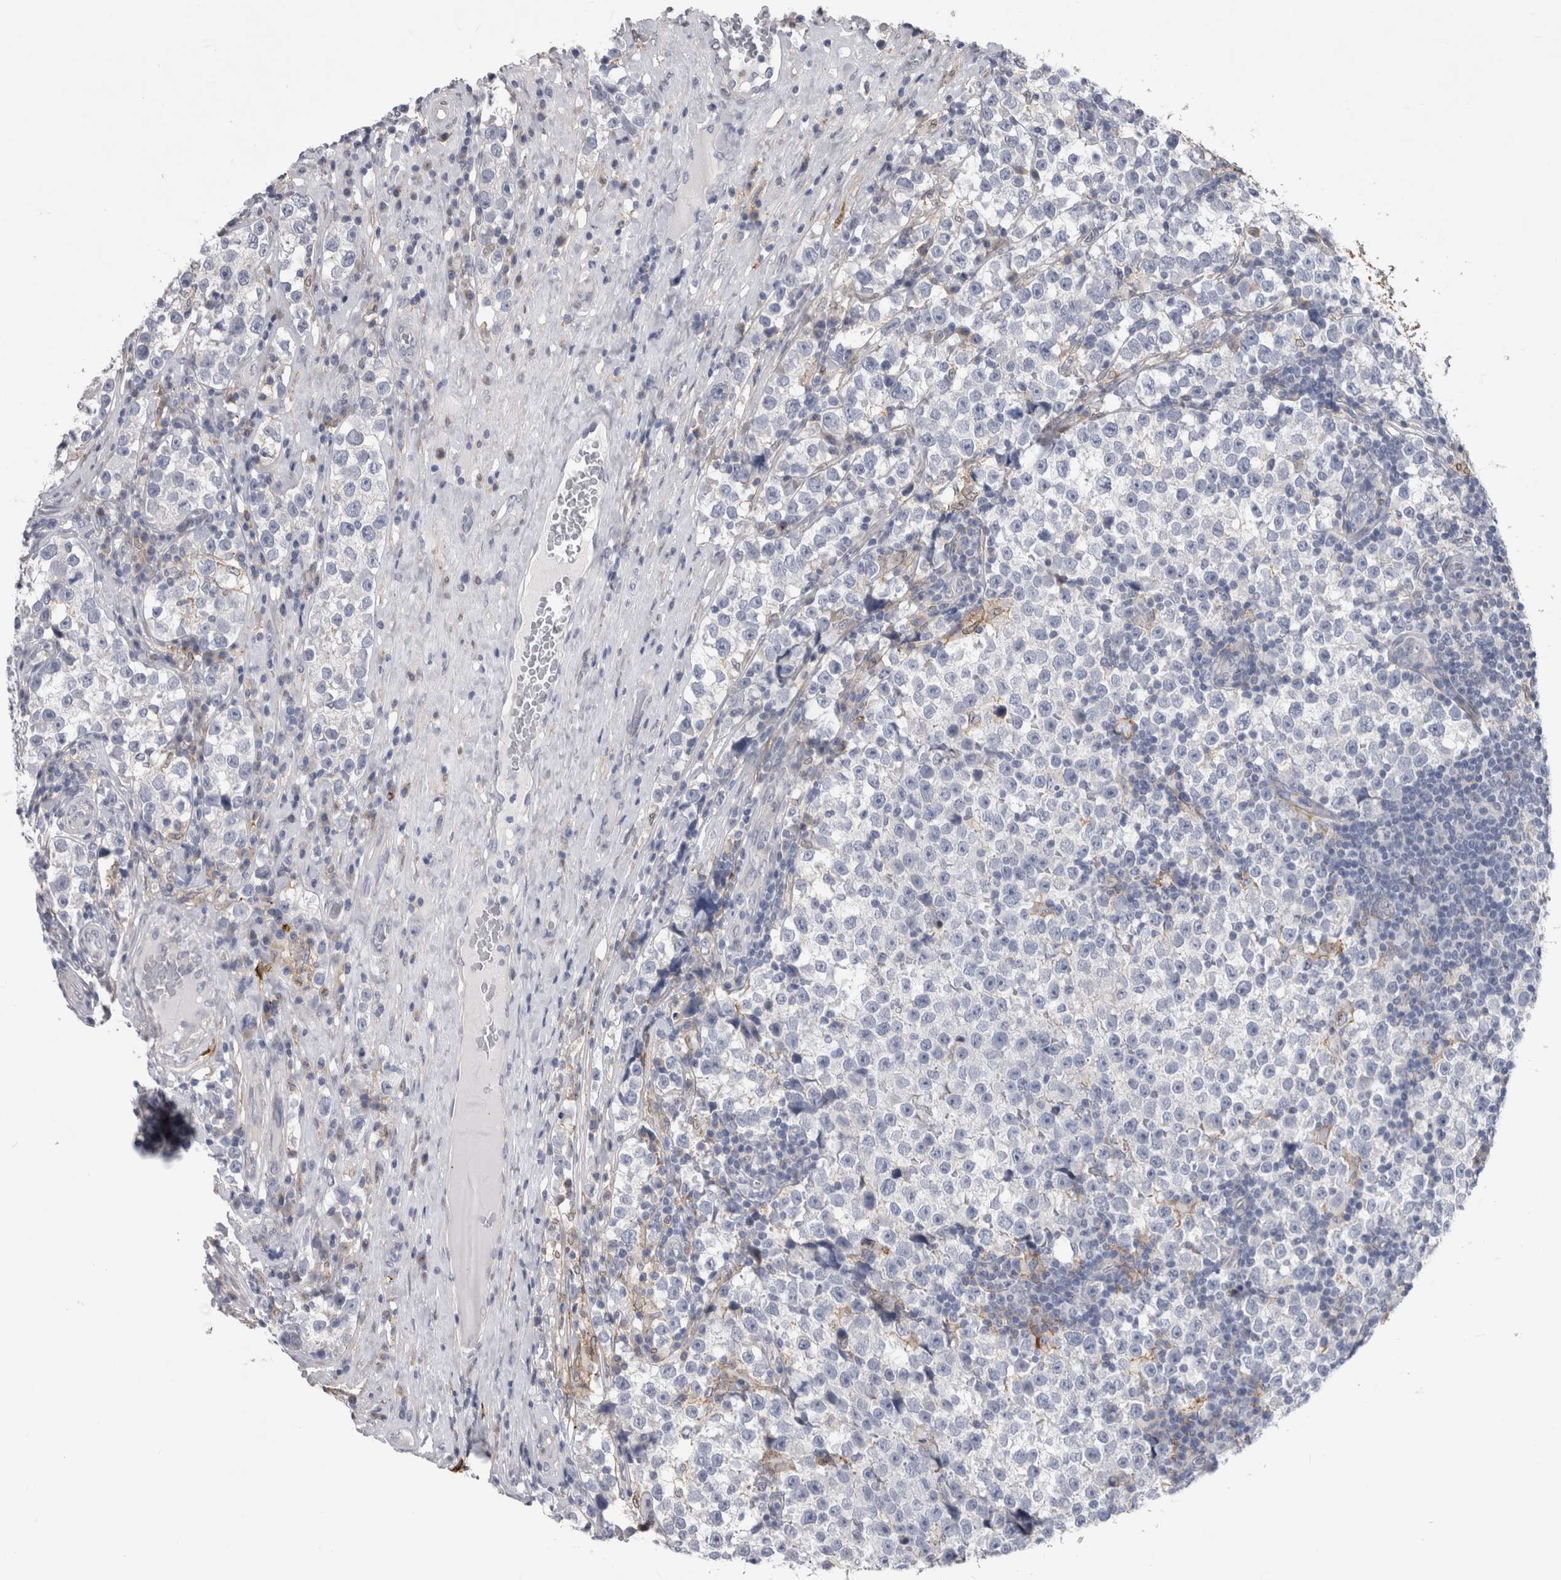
{"staining": {"intensity": "negative", "quantity": "none", "location": "none"}, "tissue": "testis cancer", "cell_type": "Tumor cells", "image_type": "cancer", "snomed": [{"axis": "morphology", "description": "Normal tissue, NOS"}, {"axis": "morphology", "description": "Seminoma, NOS"}, {"axis": "topography", "description": "Testis"}], "caption": "Tumor cells show no significant protein staining in testis cancer.", "gene": "DNAJC24", "patient": {"sex": "male", "age": 43}}